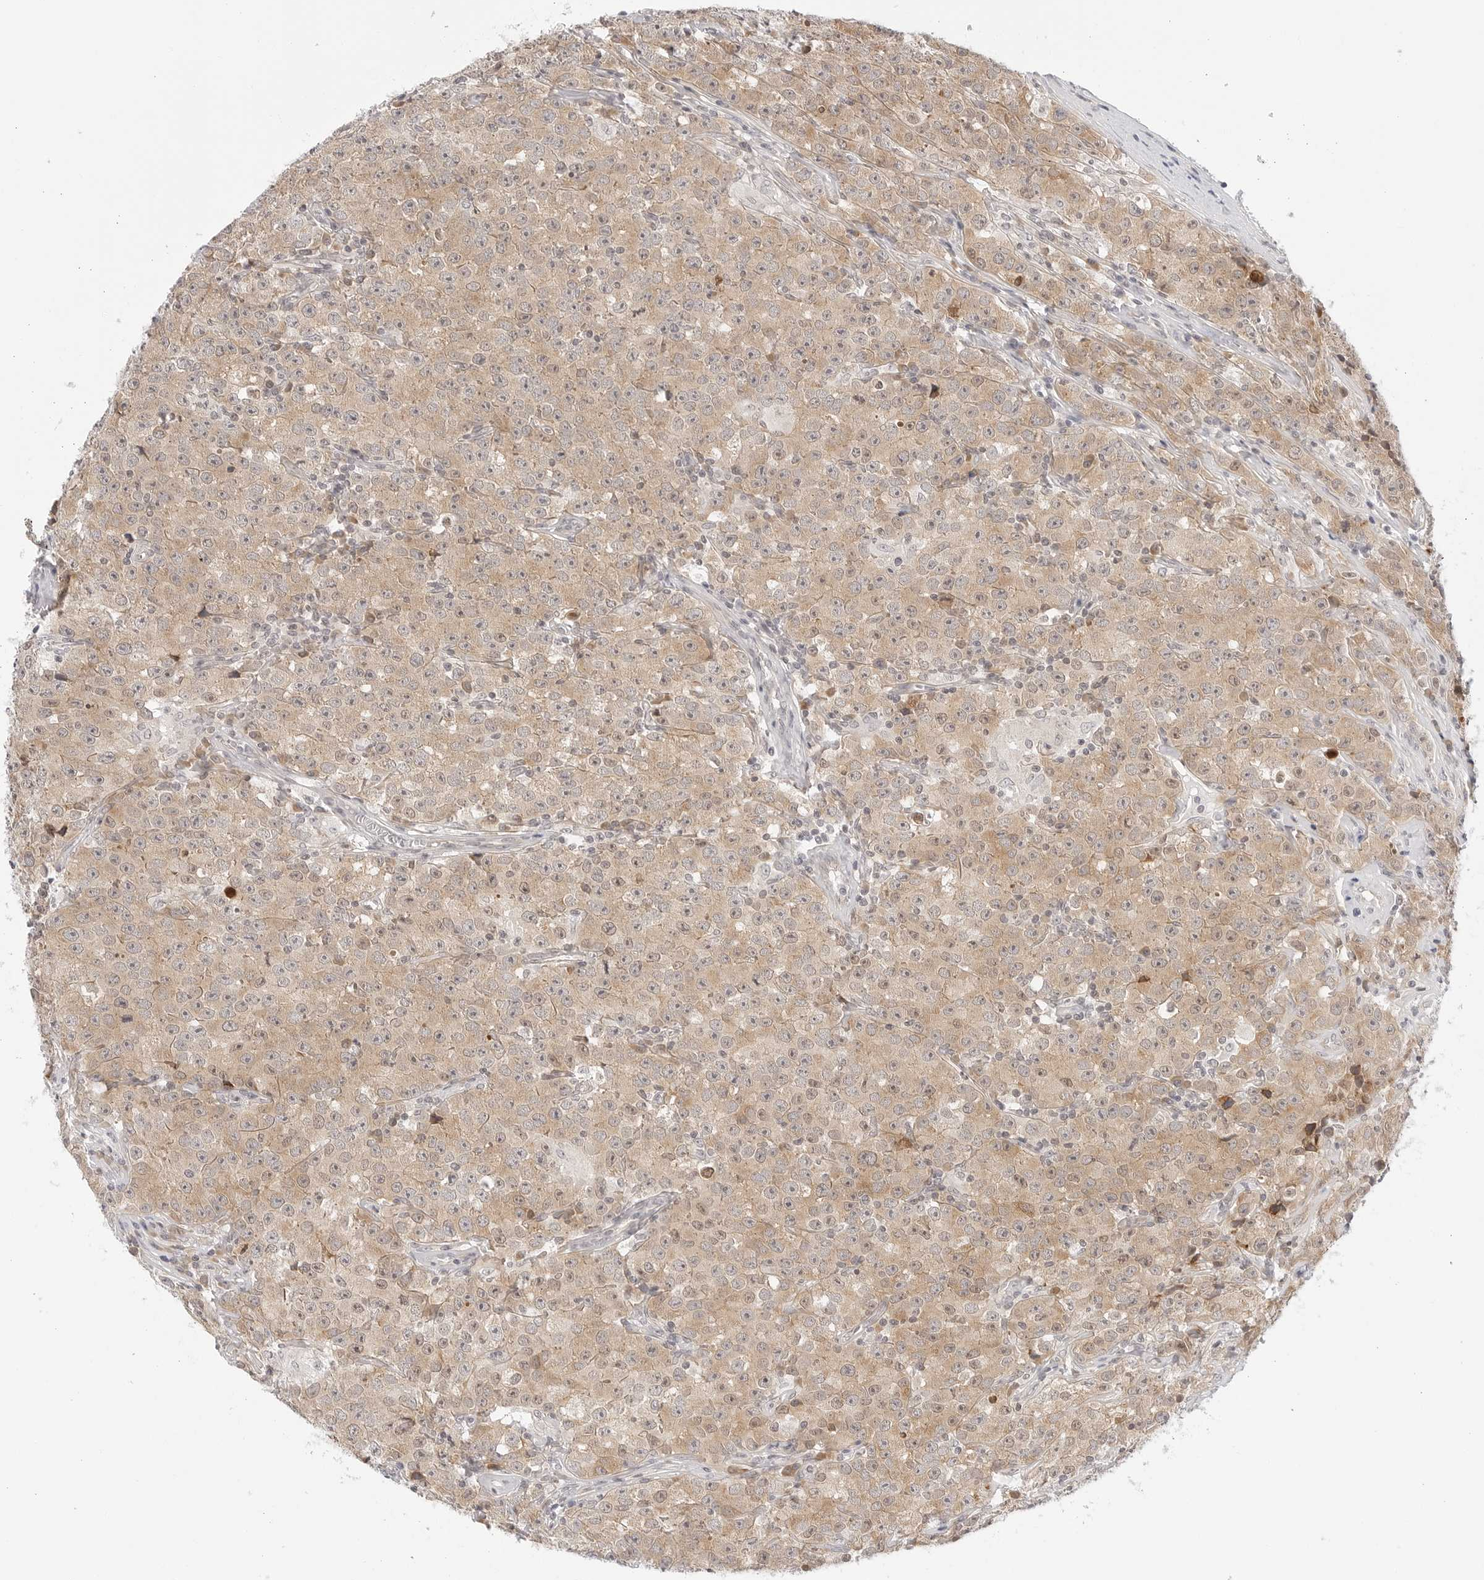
{"staining": {"intensity": "weak", "quantity": ">75%", "location": "cytoplasmic/membranous"}, "tissue": "testis cancer", "cell_type": "Tumor cells", "image_type": "cancer", "snomed": [{"axis": "morphology", "description": "Seminoma, NOS"}, {"axis": "morphology", "description": "Carcinoma, Embryonal, NOS"}, {"axis": "topography", "description": "Testis"}], "caption": "Weak cytoplasmic/membranous positivity is seen in approximately >75% of tumor cells in testis cancer (seminoma). (brown staining indicates protein expression, while blue staining denotes nuclei).", "gene": "TCP1", "patient": {"sex": "male", "age": 43}}